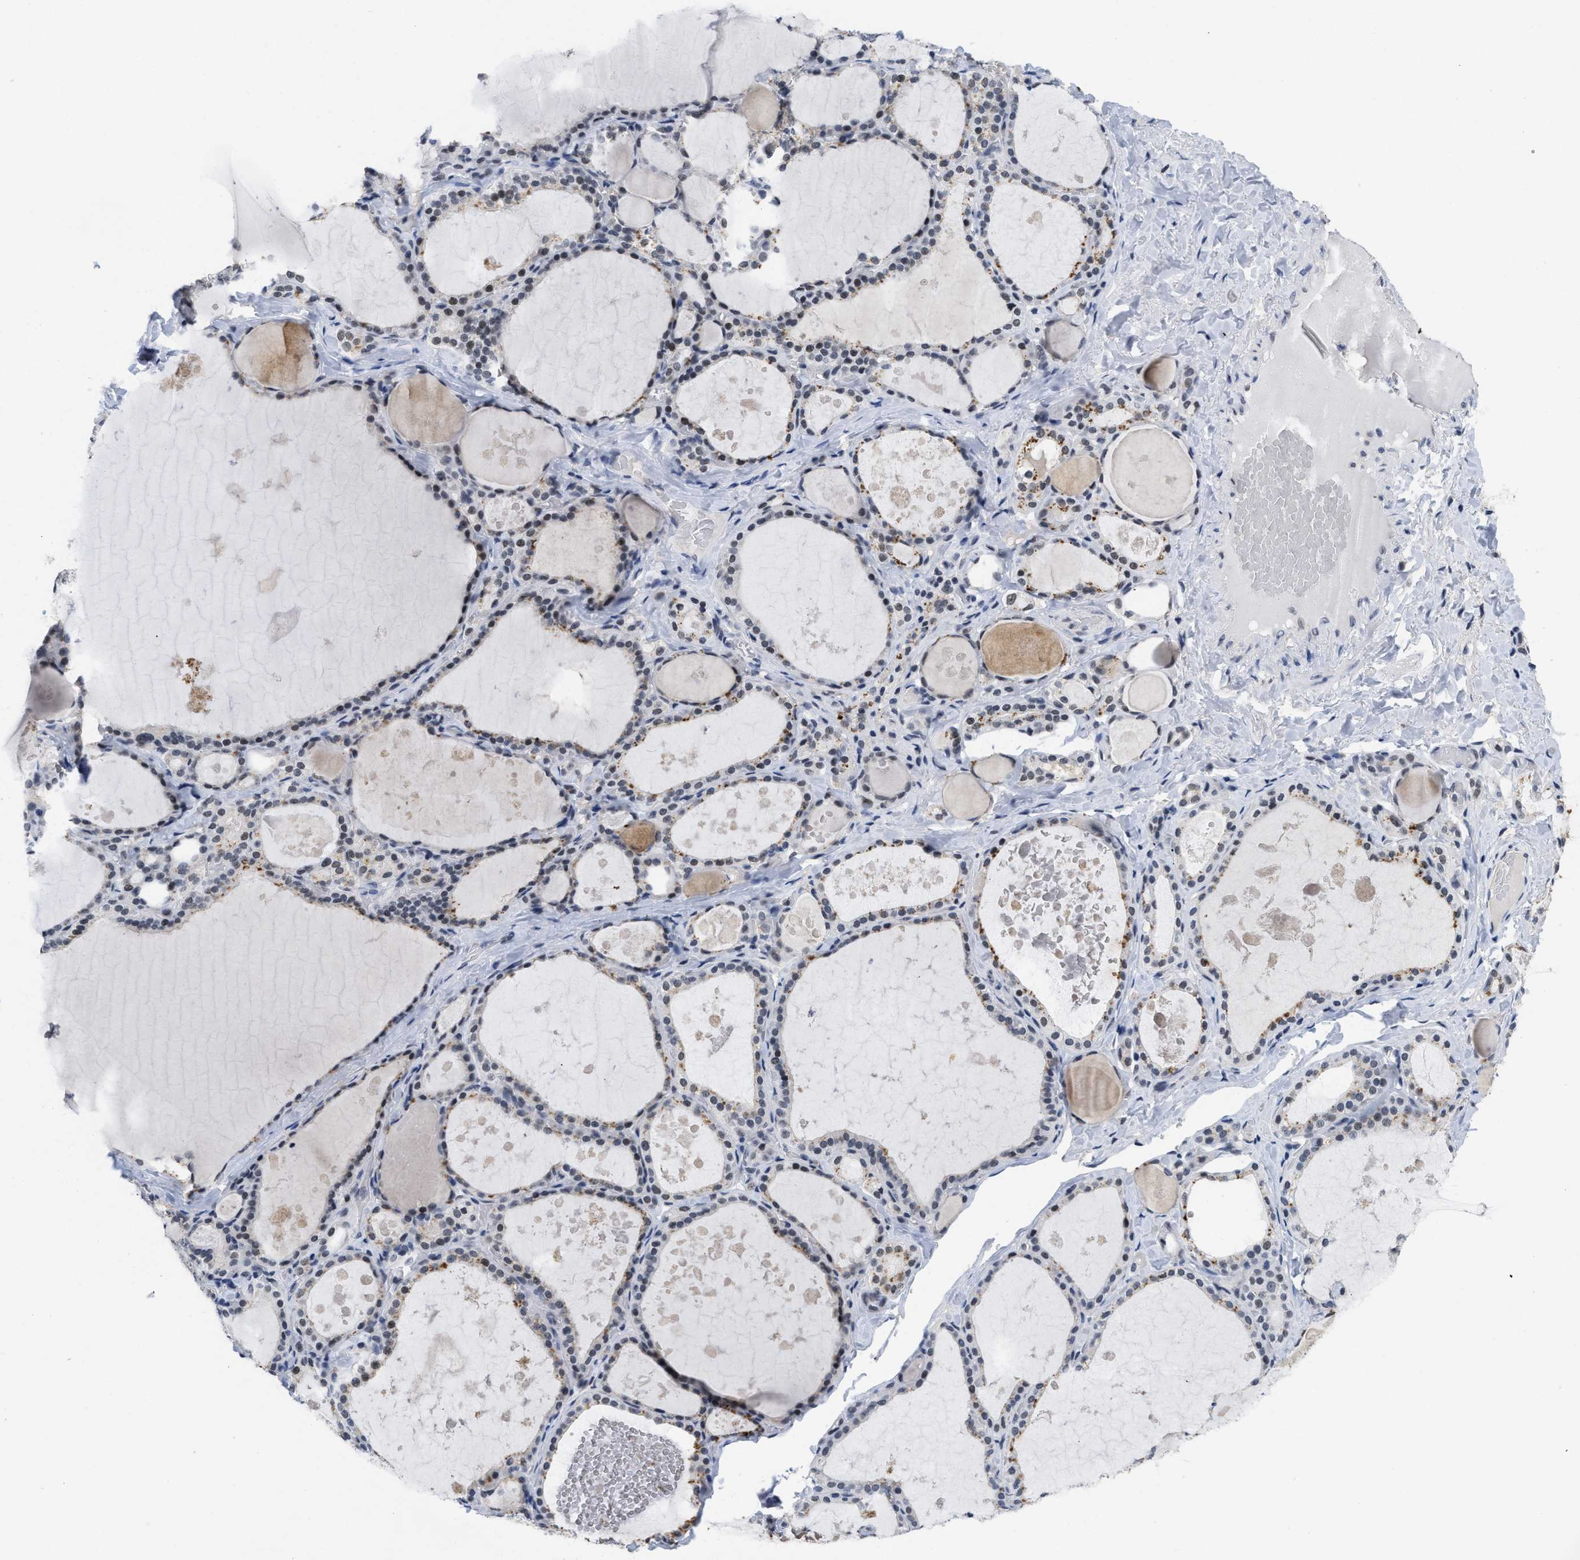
{"staining": {"intensity": "moderate", "quantity": "<25%", "location": "cytoplasmic/membranous,nuclear"}, "tissue": "thyroid gland", "cell_type": "Glandular cells", "image_type": "normal", "snomed": [{"axis": "morphology", "description": "Normal tissue, NOS"}, {"axis": "topography", "description": "Thyroid gland"}], "caption": "Immunohistochemical staining of normal thyroid gland reveals low levels of moderate cytoplasmic/membranous,nuclear expression in about <25% of glandular cells. (IHC, brightfield microscopy, high magnification).", "gene": "GGNBP2", "patient": {"sex": "male", "age": 56}}